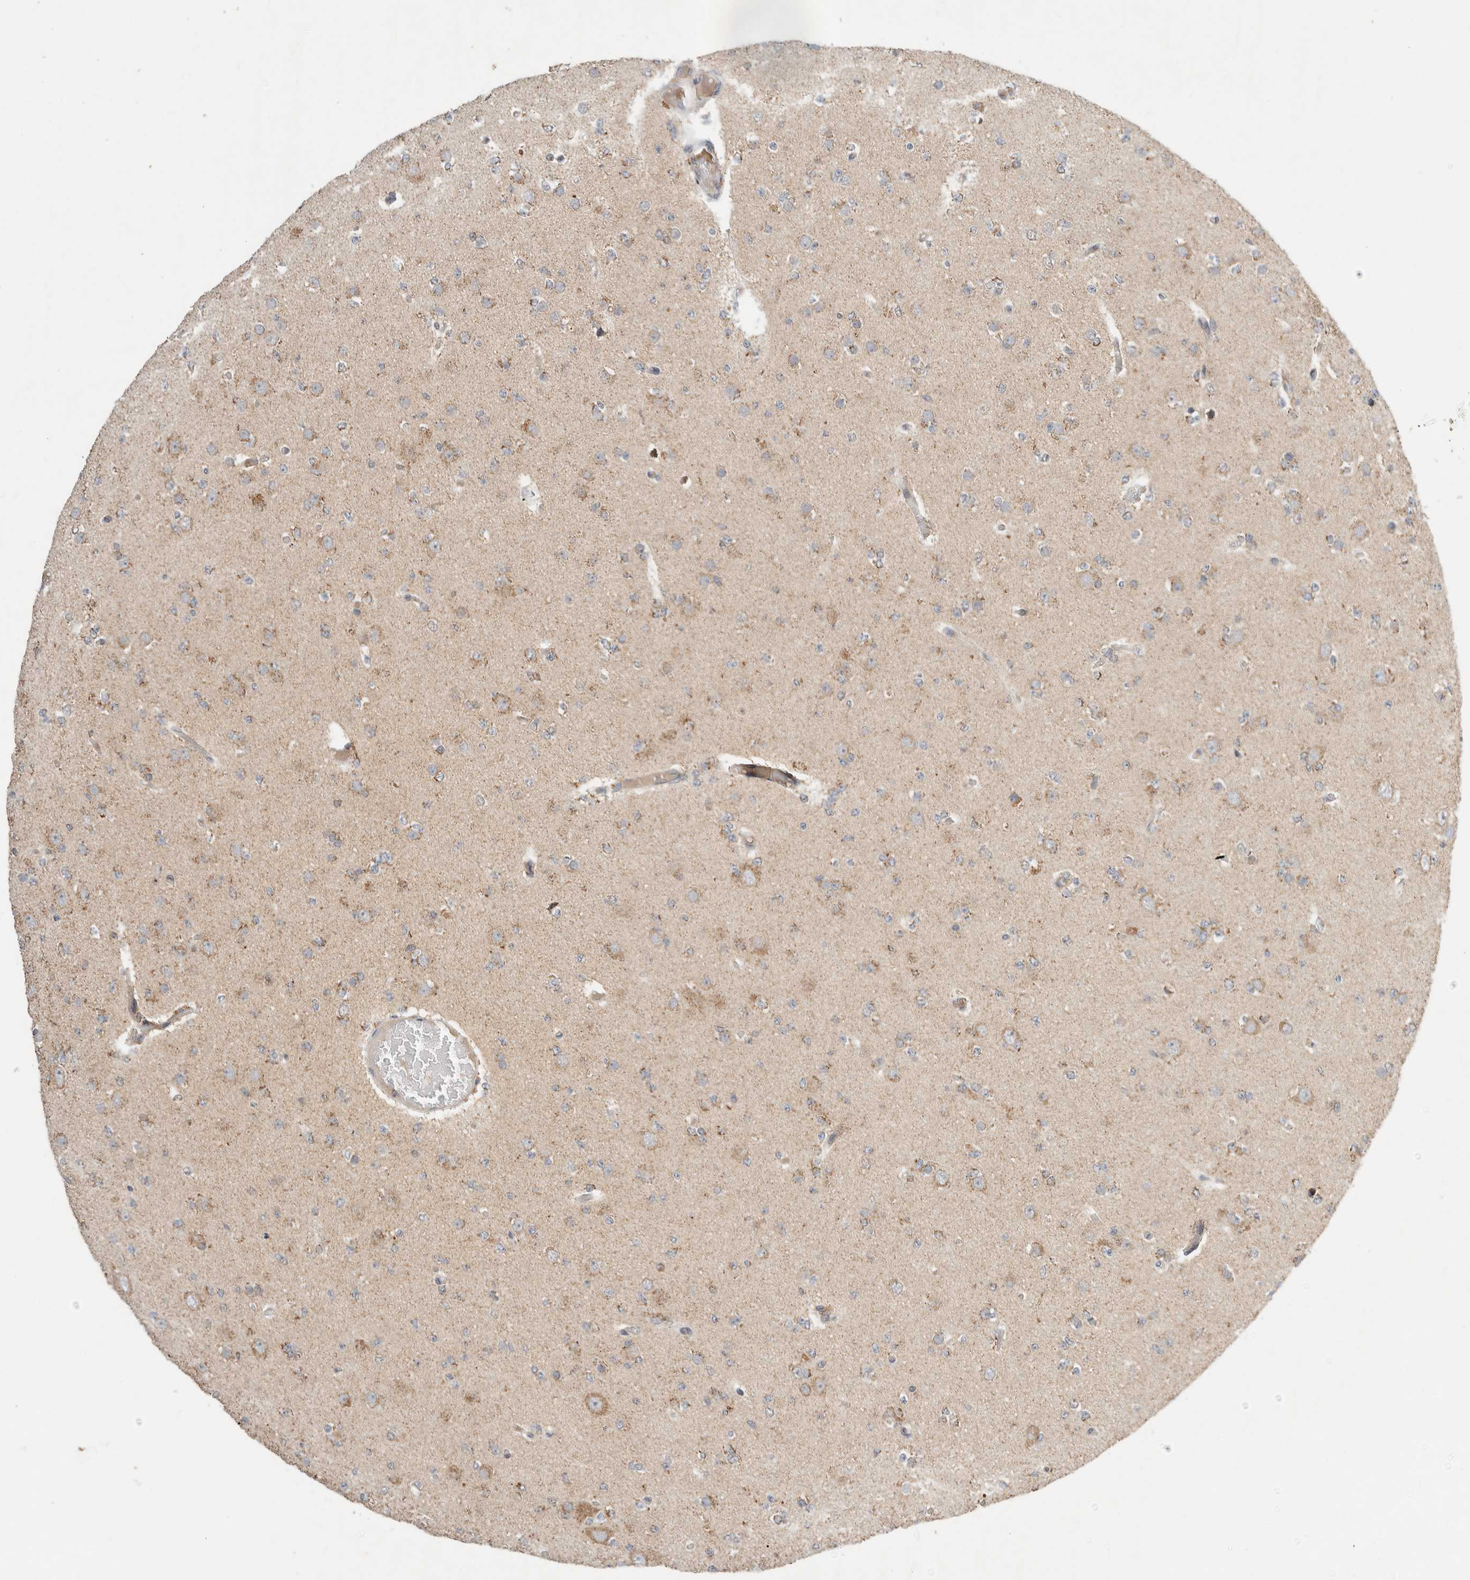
{"staining": {"intensity": "weak", "quantity": "<25%", "location": "cytoplasmic/membranous"}, "tissue": "glioma", "cell_type": "Tumor cells", "image_type": "cancer", "snomed": [{"axis": "morphology", "description": "Glioma, malignant, Low grade"}, {"axis": "topography", "description": "Brain"}], "caption": "Immunohistochemistry of malignant glioma (low-grade) reveals no staining in tumor cells.", "gene": "AMPD1", "patient": {"sex": "female", "age": 22}}